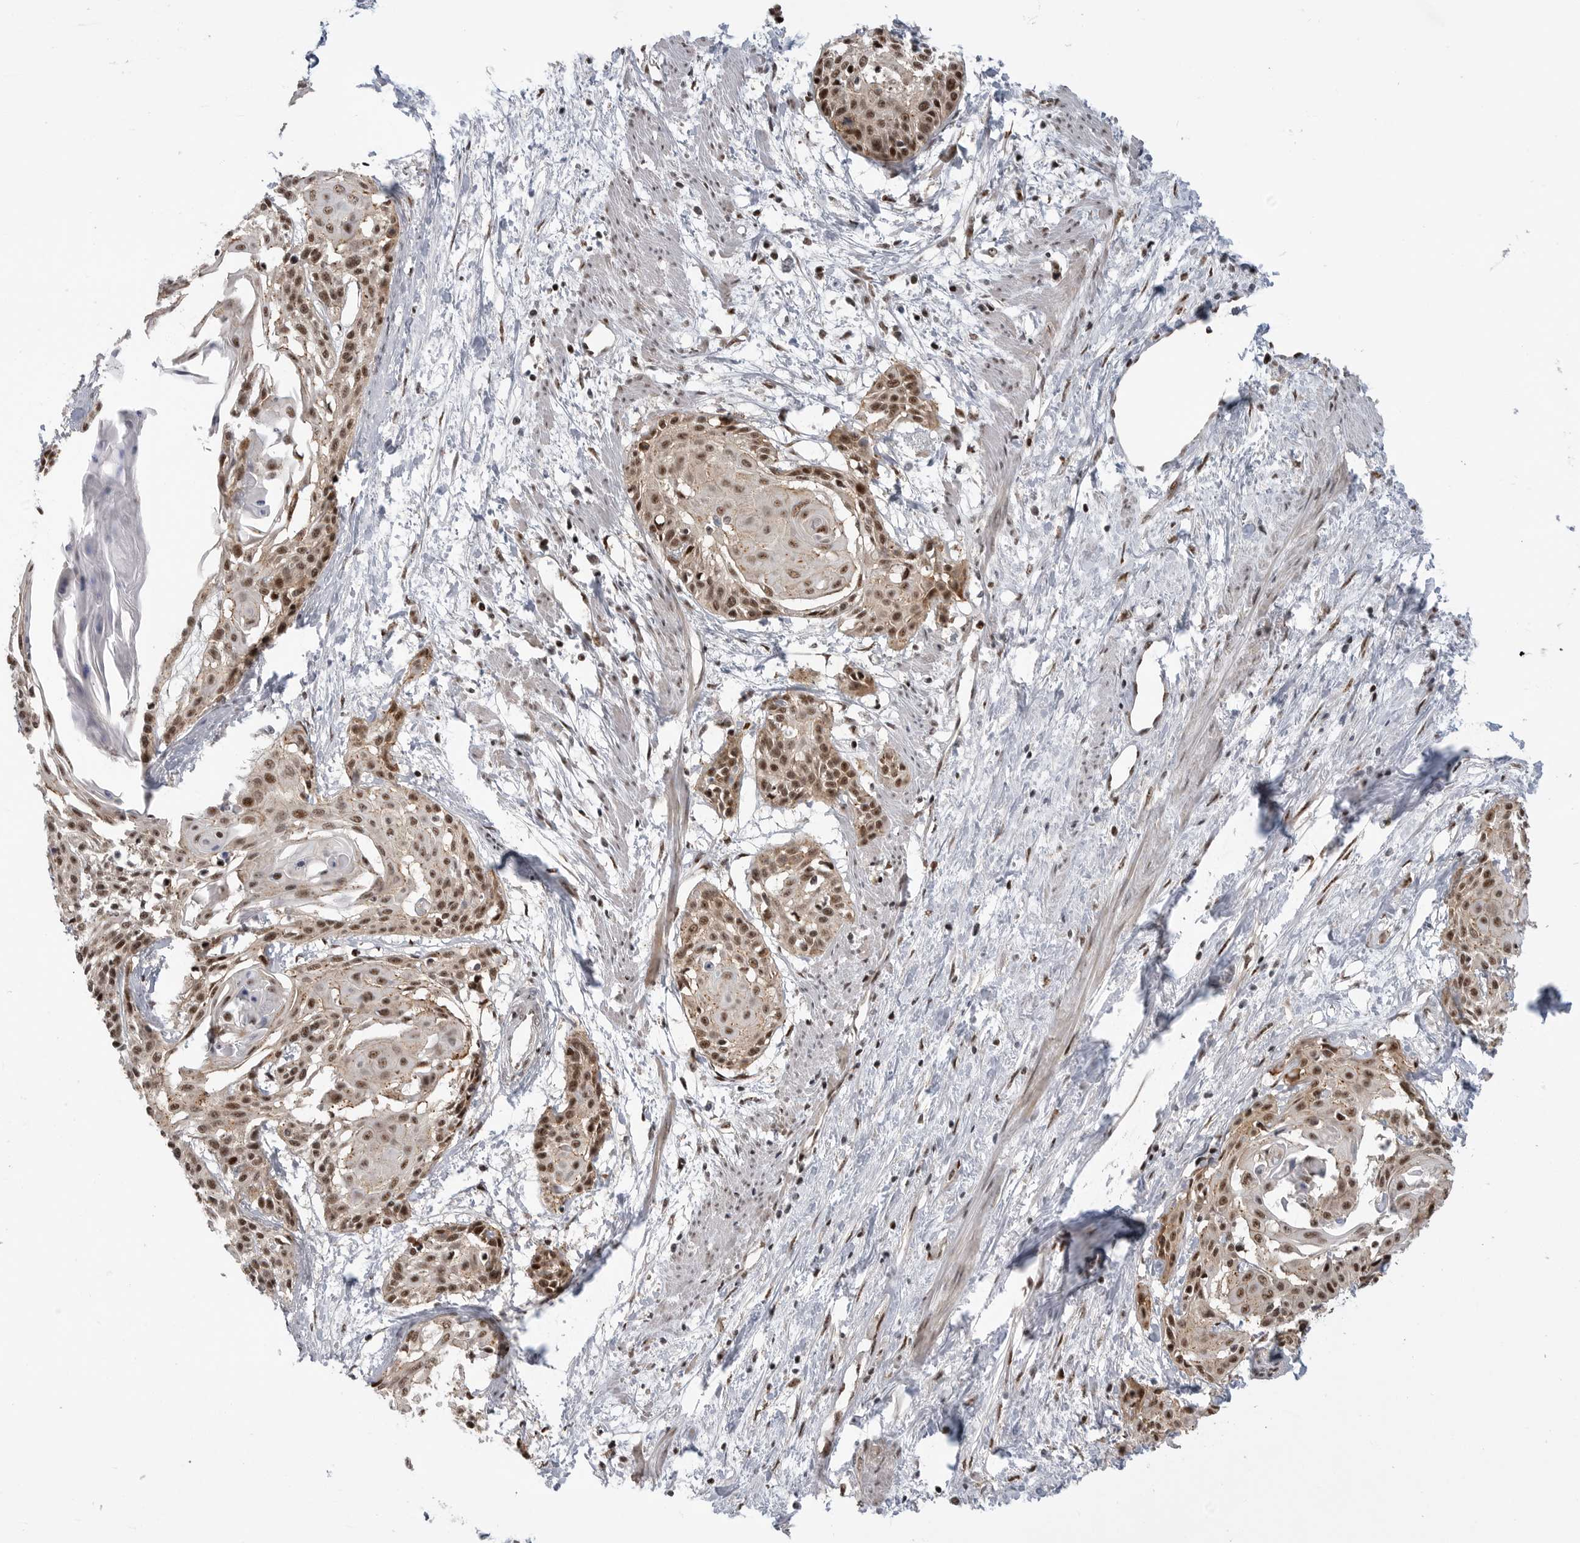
{"staining": {"intensity": "moderate", "quantity": ">75%", "location": "nuclear"}, "tissue": "cervical cancer", "cell_type": "Tumor cells", "image_type": "cancer", "snomed": [{"axis": "morphology", "description": "Squamous cell carcinoma, NOS"}, {"axis": "topography", "description": "Cervix"}], "caption": "Protein analysis of squamous cell carcinoma (cervical) tissue exhibits moderate nuclear staining in about >75% of tumor cells. The protein of interest is stained brown, and the nuclei are stained in blue (DAB IHC with brightfield microscopy, high magnification).", "gene": "GPATCH2", "patient": {"sex": "female", "age": 57}}